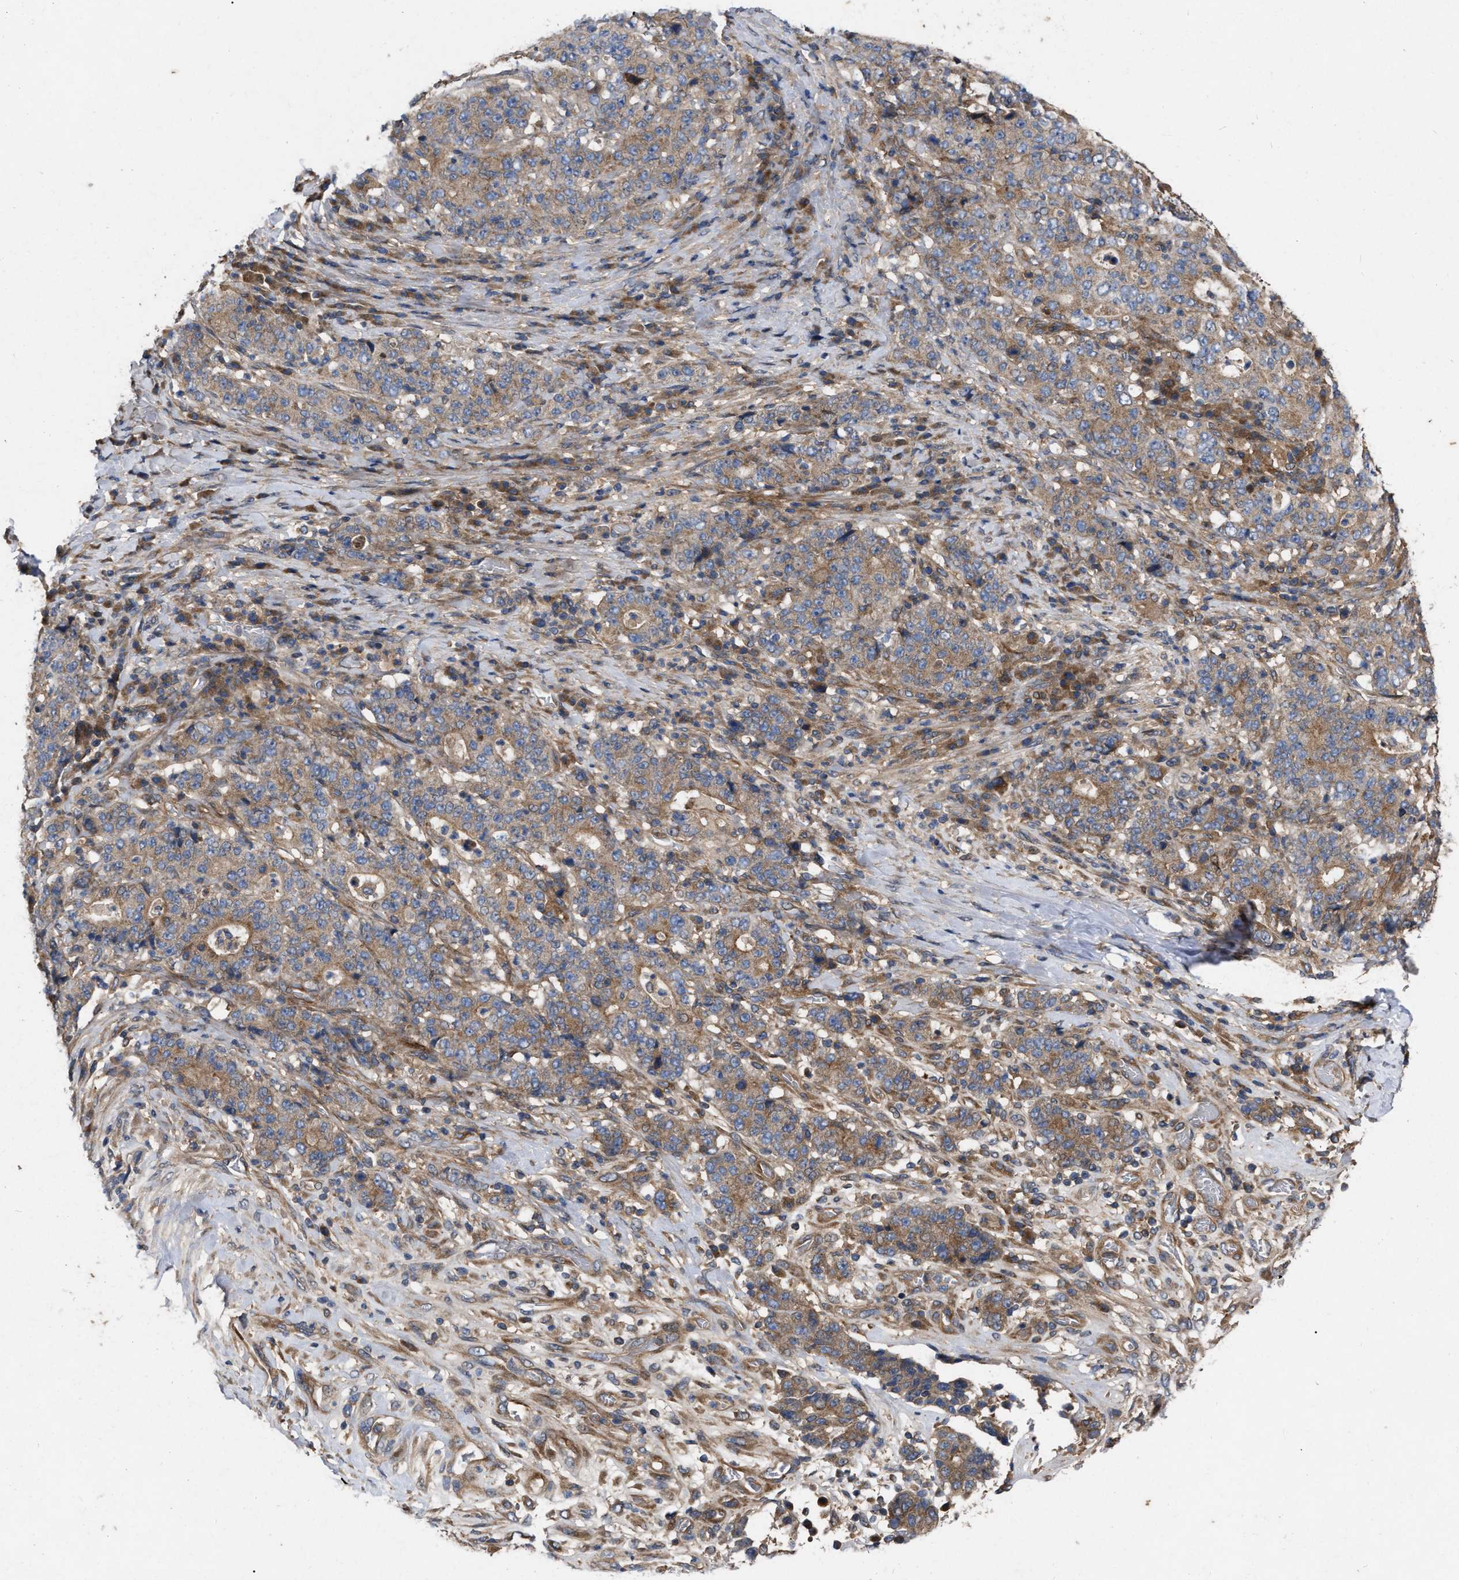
{"staining": {"intensity": "moderate", "quantity": ">75%", "location": "cytoplasmic/membranous"}, "tissue": "stomach cancer", "cell_type": "Tumor cells", "image_type": "cancer", "snomed": [{"axis": "morphology", "description": "Normal tissue, NOS"}, {"axis": "morphology", "description": "Adenocarcinoma, NOS"}, {"axis": "topography", "description": "Stomach, upper"}, {"axis": "topography", "description": "Stomach"}], "caption": "Immunohistochemistry (IHC) of human stomach cancer exhibits medium levels of moderate cytoplasmic/membranous staining in about >75% of tumor cells.", "gene": "CDKN2C", "patient": {"sex": "male", "age": 59}}